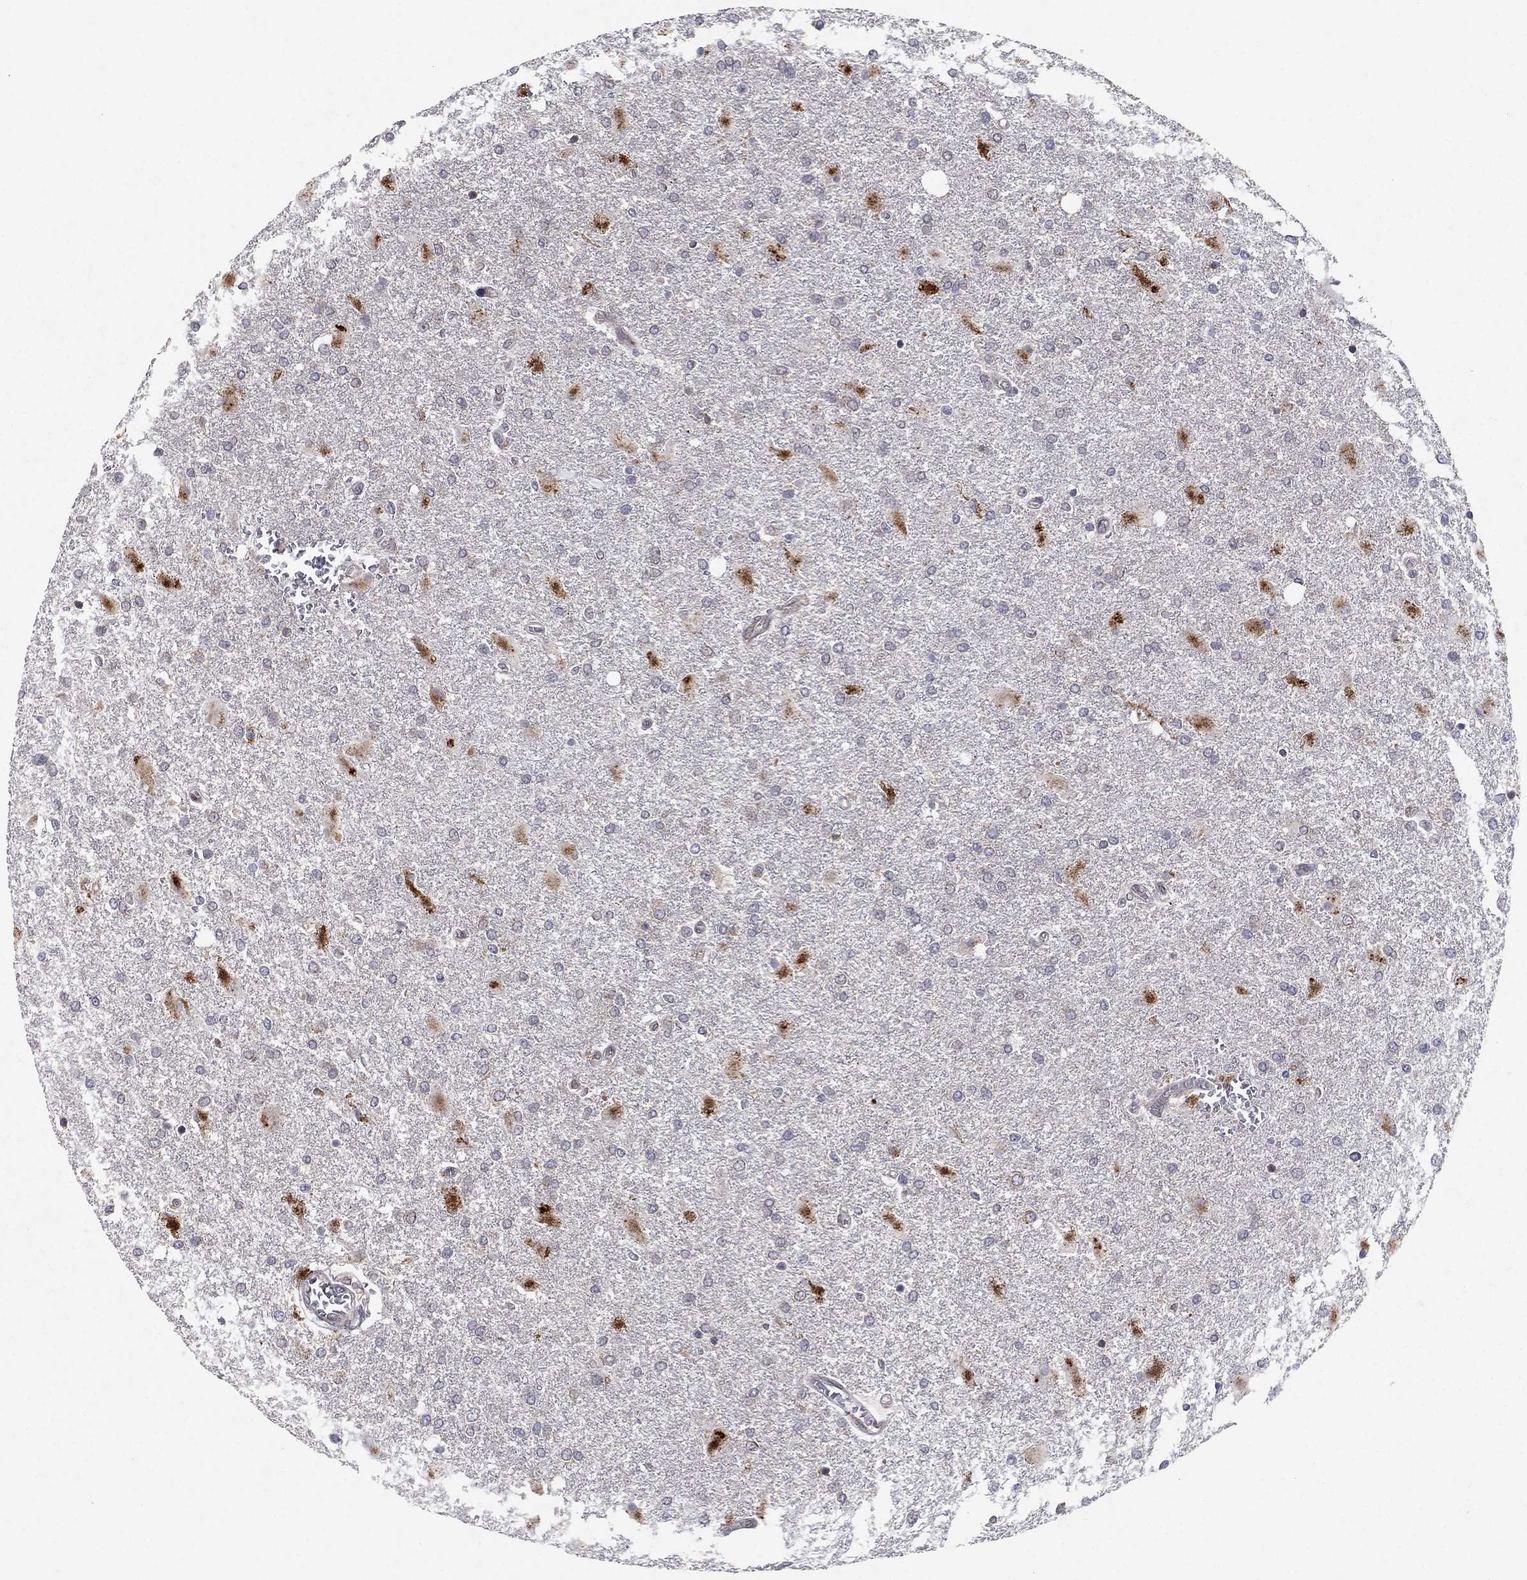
{"staining": {"intensity": "negative", "quantity": "none", "location": "none"}, "tissue": "glioma", "cell_type": "Tumor cells", "image_type": "cancer", "snomed": [{"axis": "morphology", "description": "Glioma, malignant, High grade"}, {"axis": "topography", "description": "Cerebral cortex"}], "caption": "A high-resolution histopathology image shows immunohistochemistry staining of glioma, which shows no significant expression in tumor cells.", "gene": "YIF1A", "patient": {"sex": "male", "age": 79}}